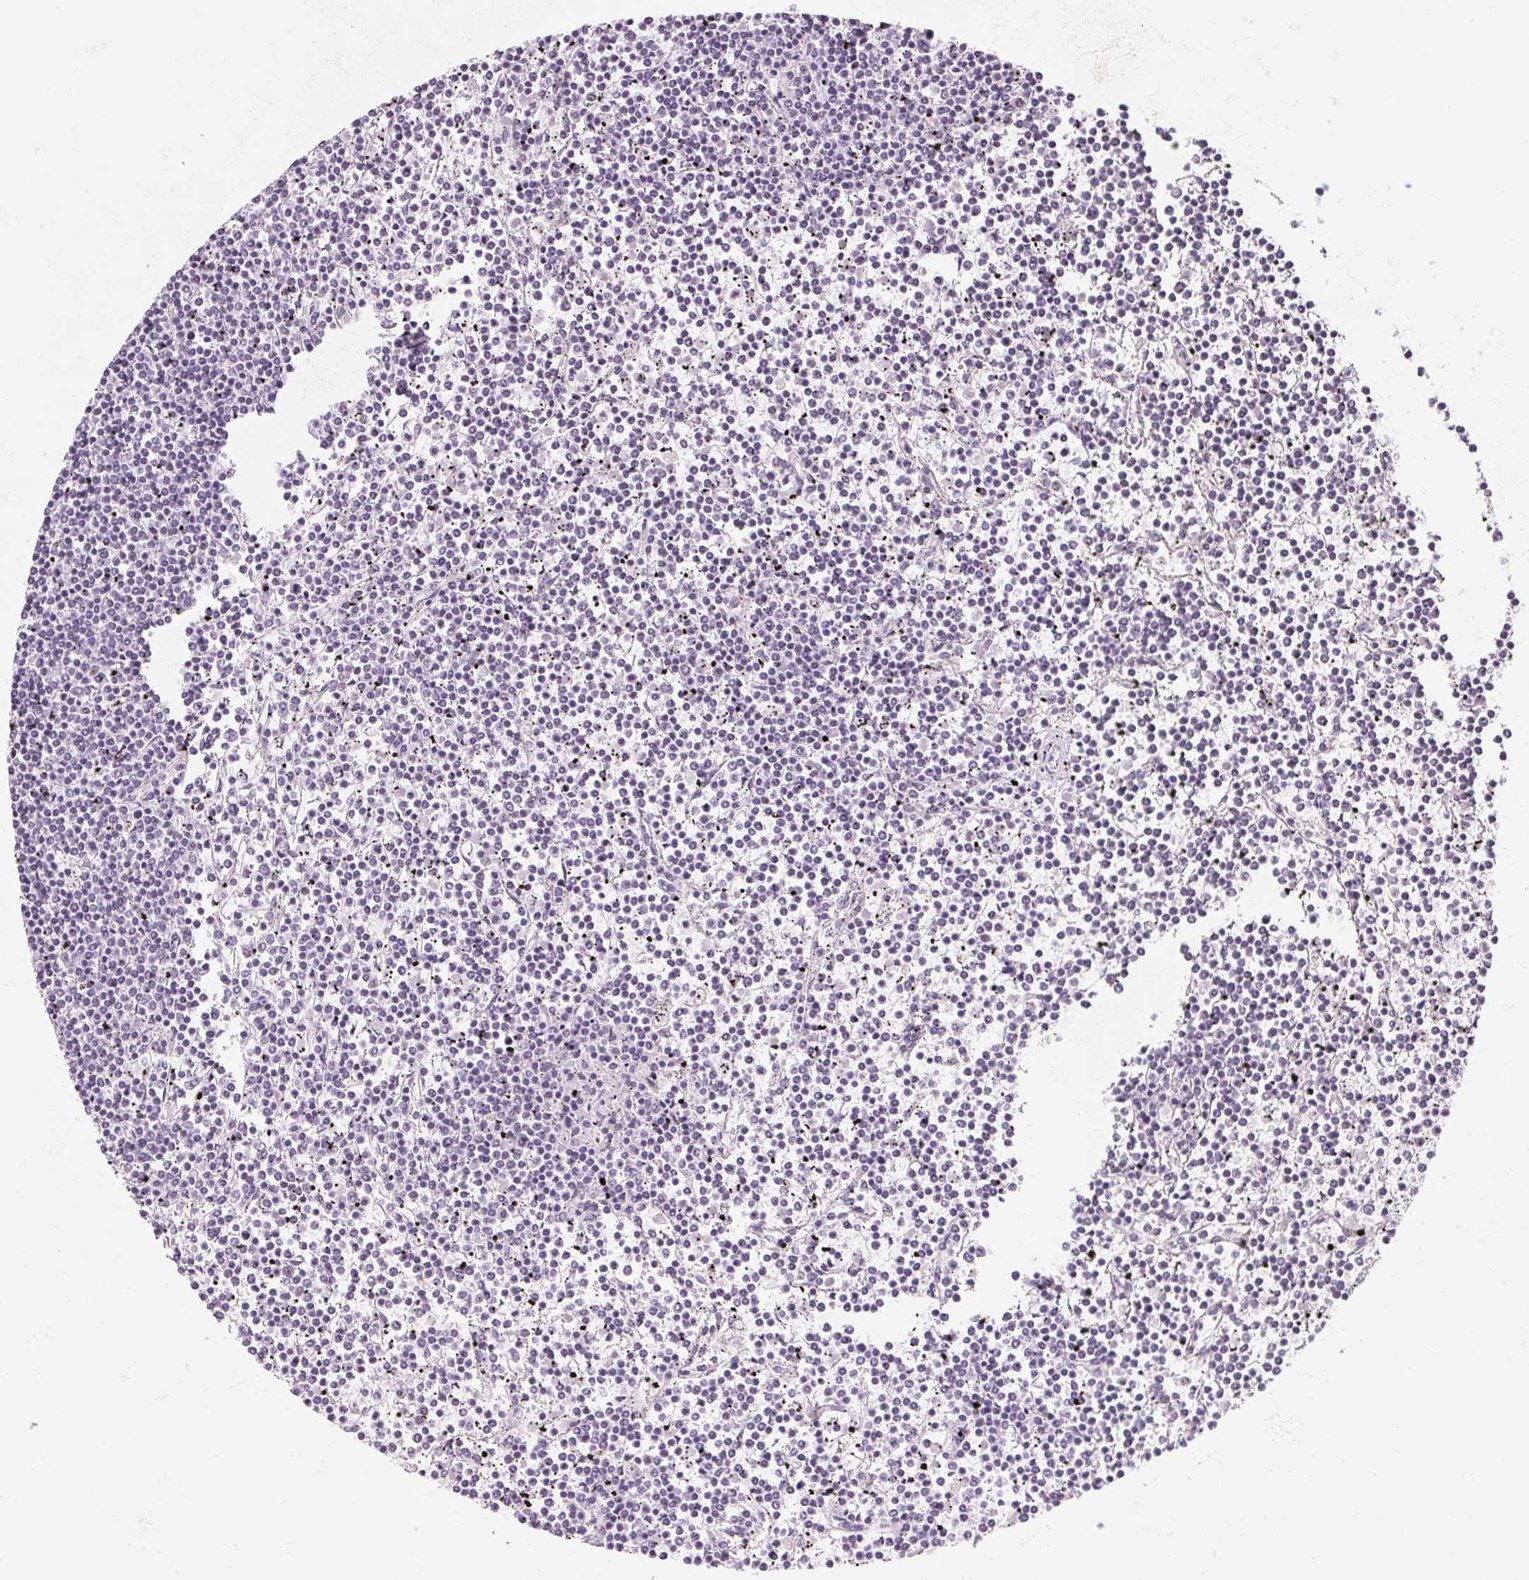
{"staining": {"intensity": "negative", "quantity": "none", "location": "none"}, "tissue": "lymphoma", "cell_type": "Tumor cells", "image_type": "cancer", "snomed": [{"axis": "morphology", "description": "Malignant lymphoma, non-Hodgkin's type, Low grade"}, {"axis": "topography", "description": "Spleen"}], "caption": "IHC photomicrograph of neoplastic tissue: malignant lymphoma, non-Hodgkin's type (low-grade) stained with DAB exhibits no significant protein positivity in tumor cells.", "gene": "RPTN", "patient": {"sex": "female", "age": 19}}